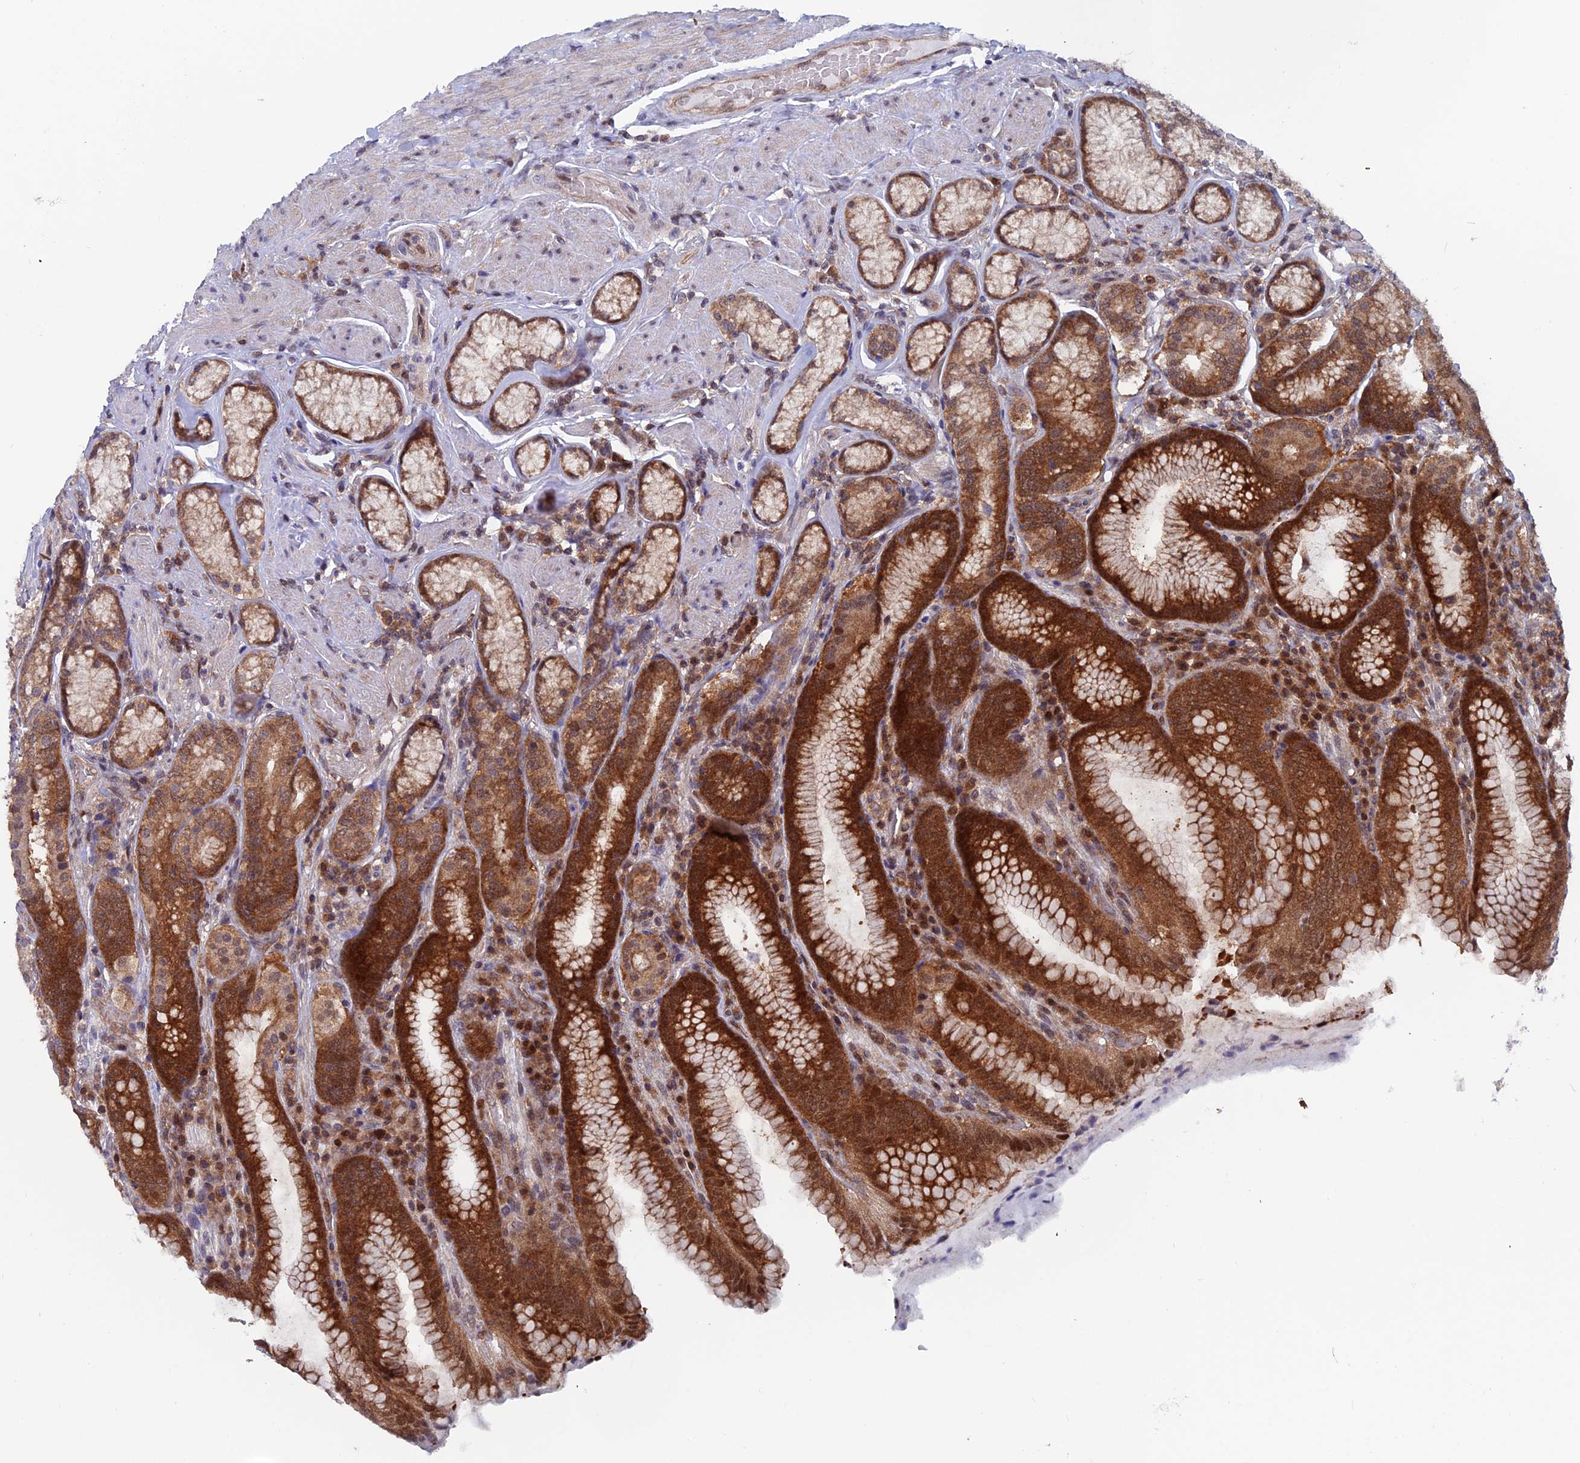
{"staining": {"intensity": "strong", "quantity": ">75%", "location": "cytoplasmic/membranous,nuclear"}, "tissue": "stomach", "cell_type": "Glandular cells", "image_type": "normal", "snomed": [{"axis": "morphology", "description": "Normal tissue, NOS"}, {"axis": "topography", "description": "Stomach, upper"}, {"axis": "topography", "description": "Stomach, lower"}], "caption": "IHC micrograph of unremarkable stomach stained for a protein (brown), which shows high levels of strong cytoplasmic/membranous,nuclear positivity in about >75% of glandular cells.", "gene": "IGBP1", "patient": {"sex": "female", "age": 76}}